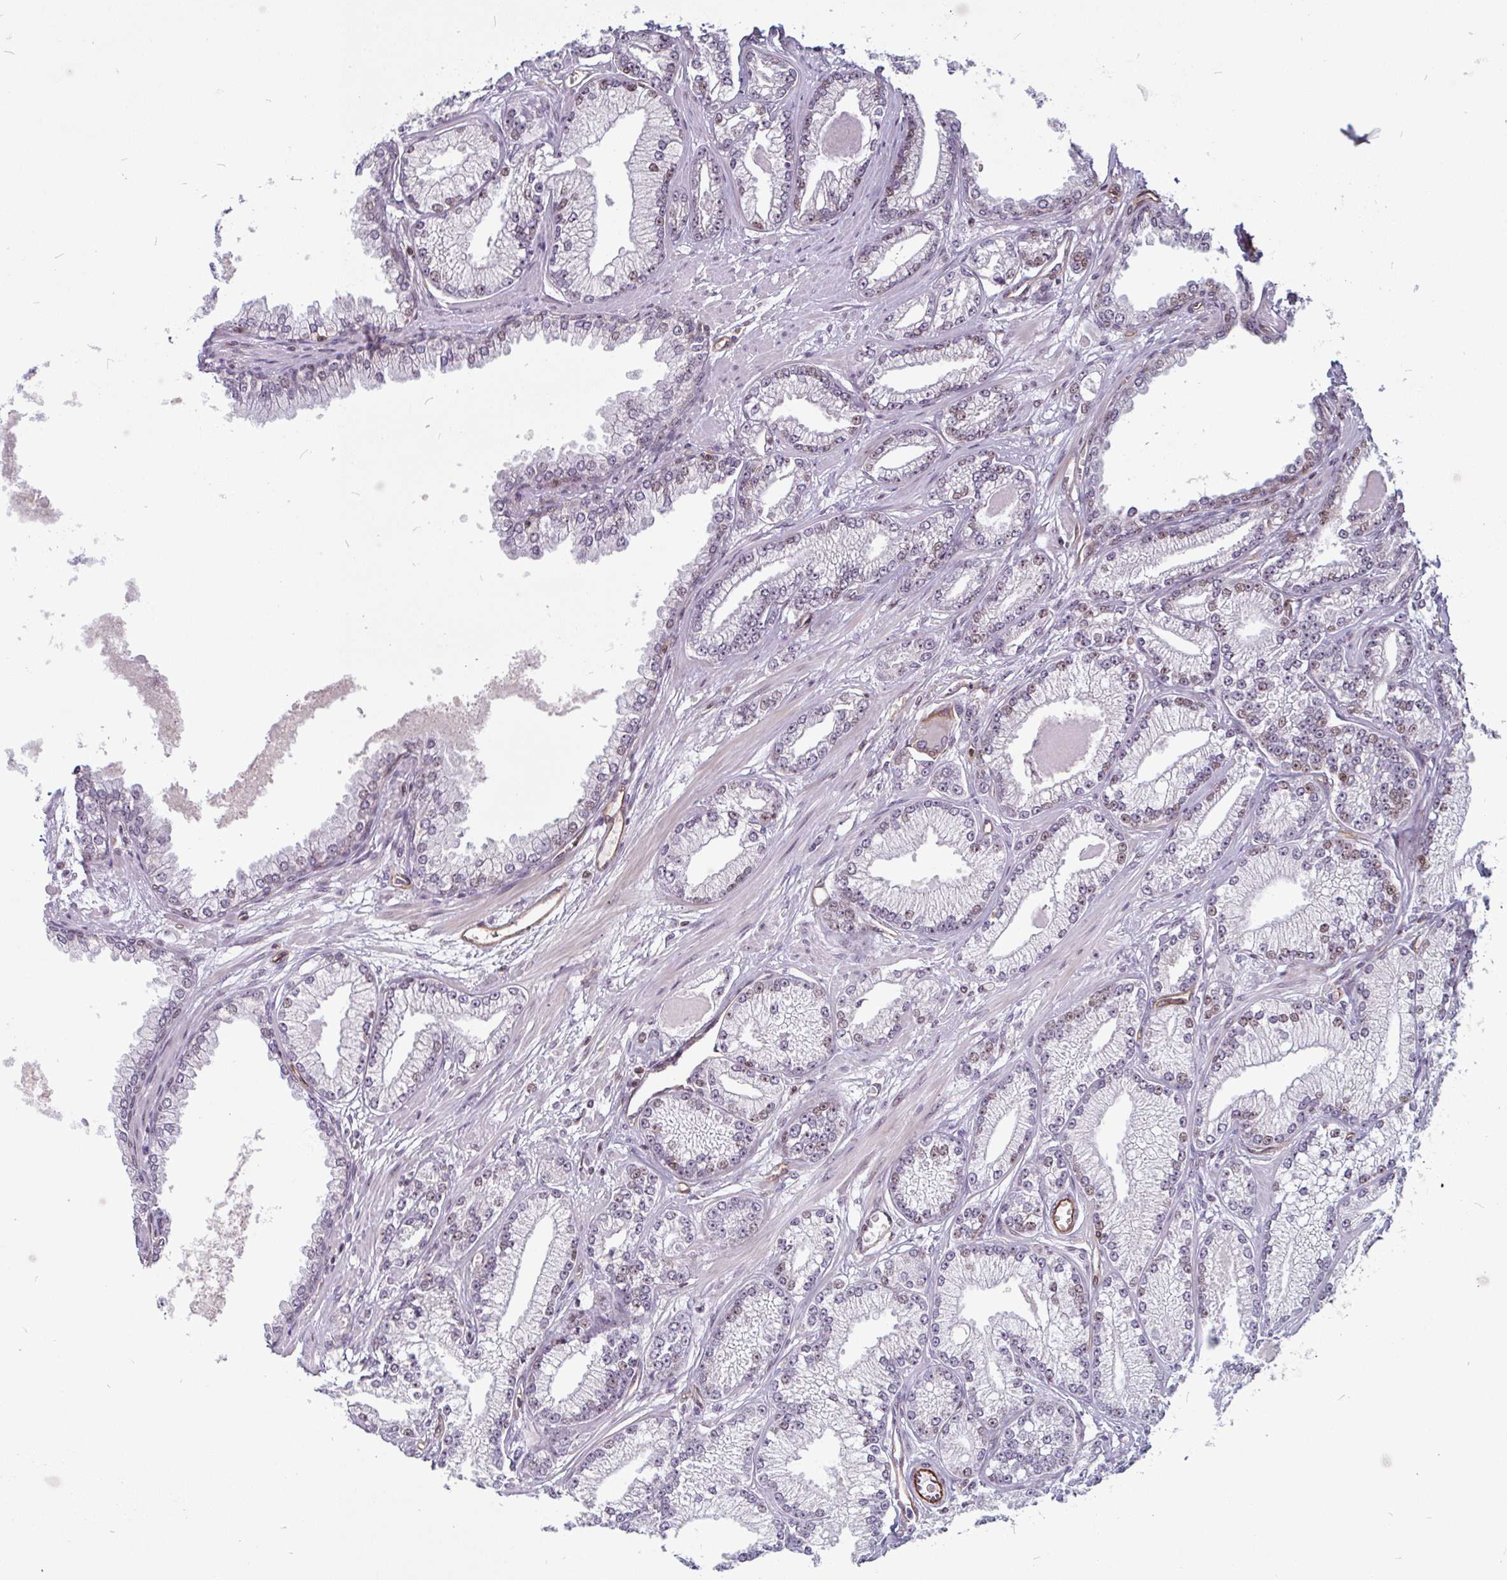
{"staining": {"intensity": "moderate", "quantity": "<25%", "location": "nuclear"}, "tissue": "prostate cancer", "cell_type": "Tumor cells", "image_type": "cancer", "snomed": [{"axis": "morphology", "description": "Adenocarcinoma, Low grade"}, {"axis": "topography", "description": "Prostate"}], "caption": "The histopathology image demonstrates a brown stain indicating the presence of a protein in the nuclear of tumor cells in adenocarcinoma (low-grade) (prostate).", "gene": "ZNF689", "patient": {"sex": "male", "age": 64}}